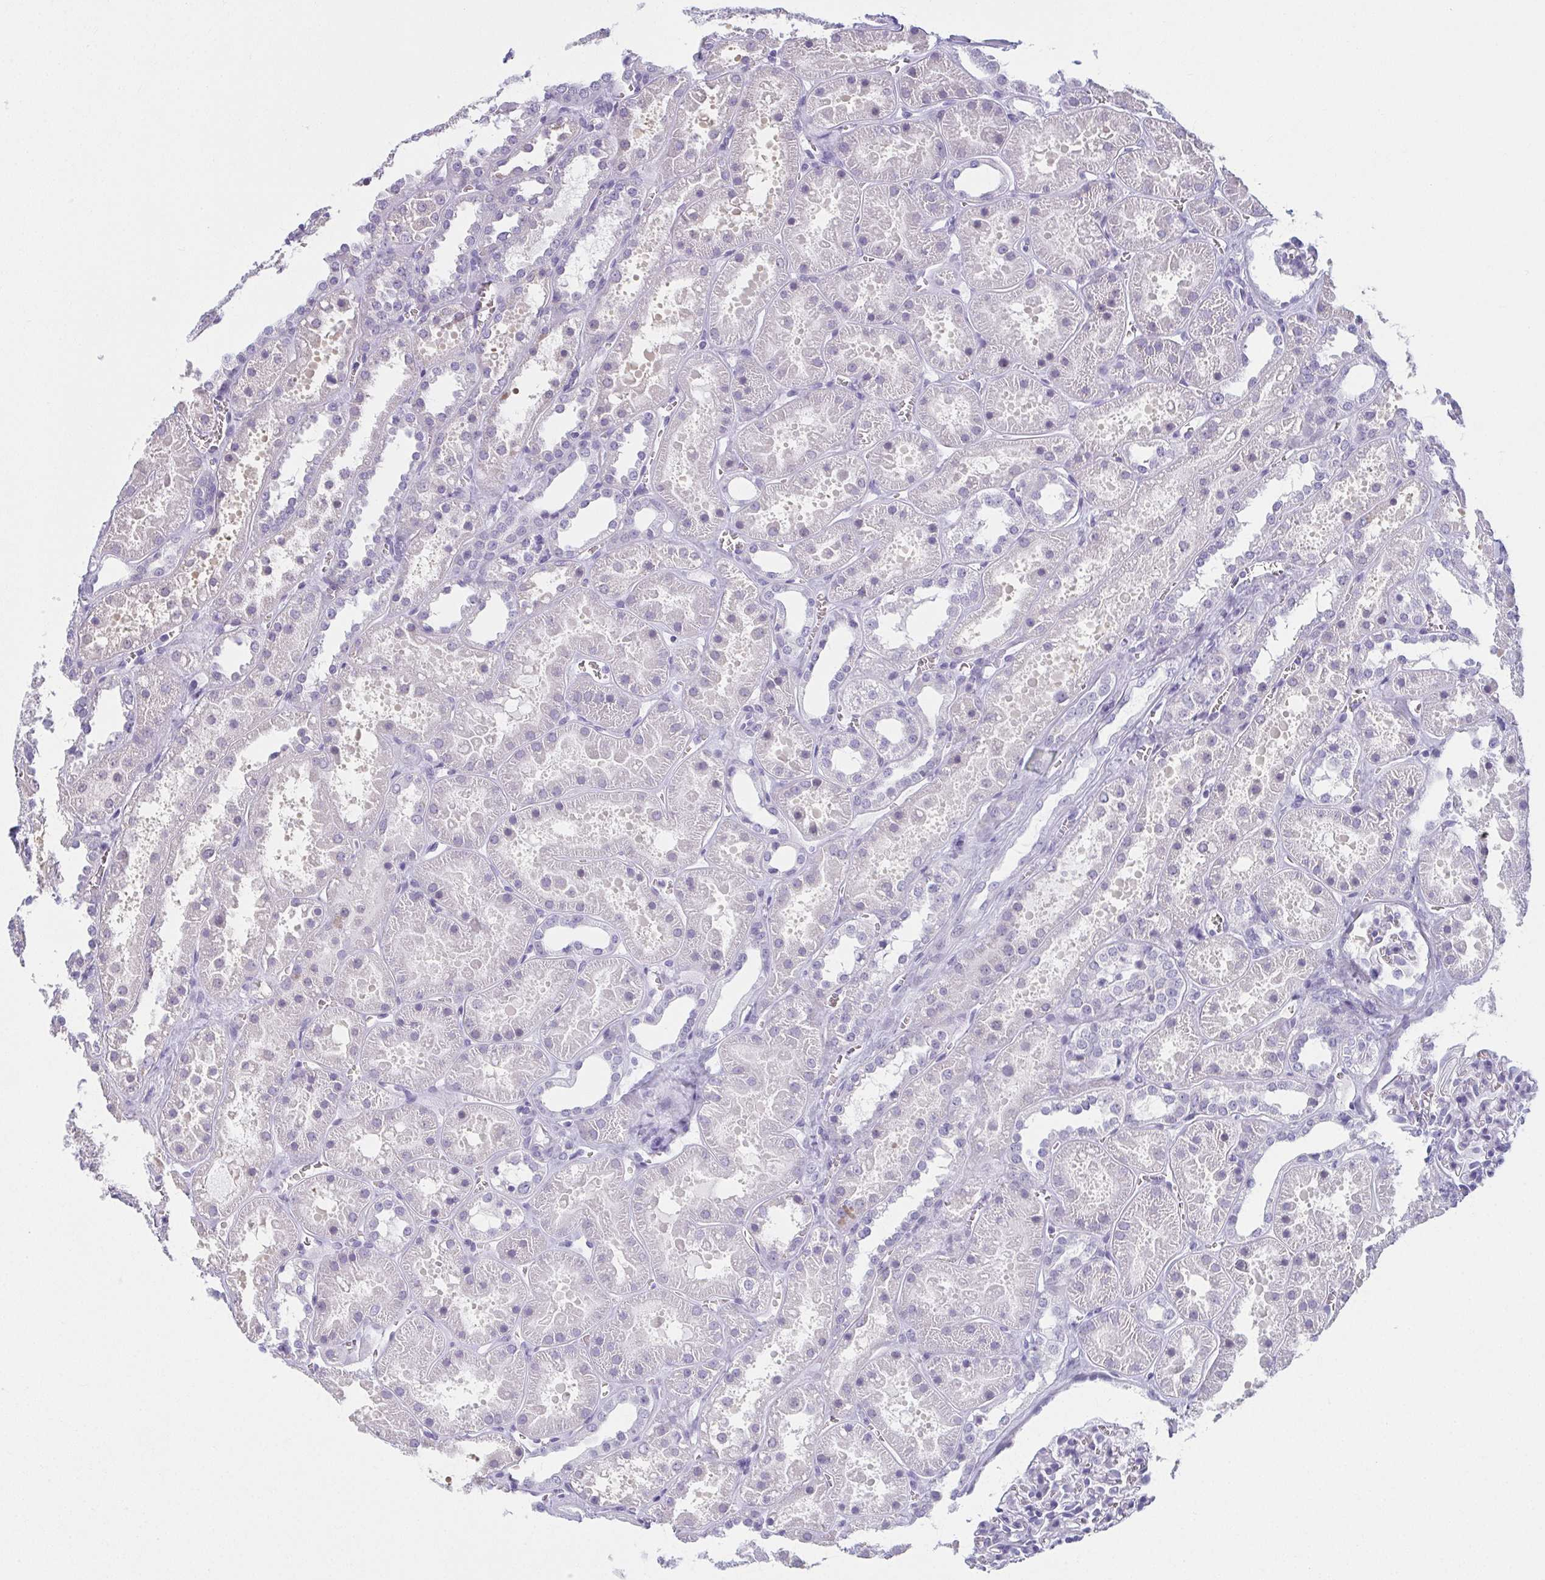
{"staining": {"intensity": "negative", "quantity": "none", "location": "none"}, "tissue": "kidney", "cell_type": "Cells in glomeruli", "image_type": "normal", "snomed": [{"axis": "morphology", "description": "Normal tissue, NOS"}, {"axis": "topography", "description": "Kidney"}], "caption": "Immunohistochemistry (IHC) image of unremarkable human kidney stained for a protein (brown), which shows no expression in cells in glomeruli. The staining is performed using DAB brown chromogen with nuclei counter-stained in using hematoxylin.", "gene": "MOBP", "patient": {"sex": "female", "age": 41}}